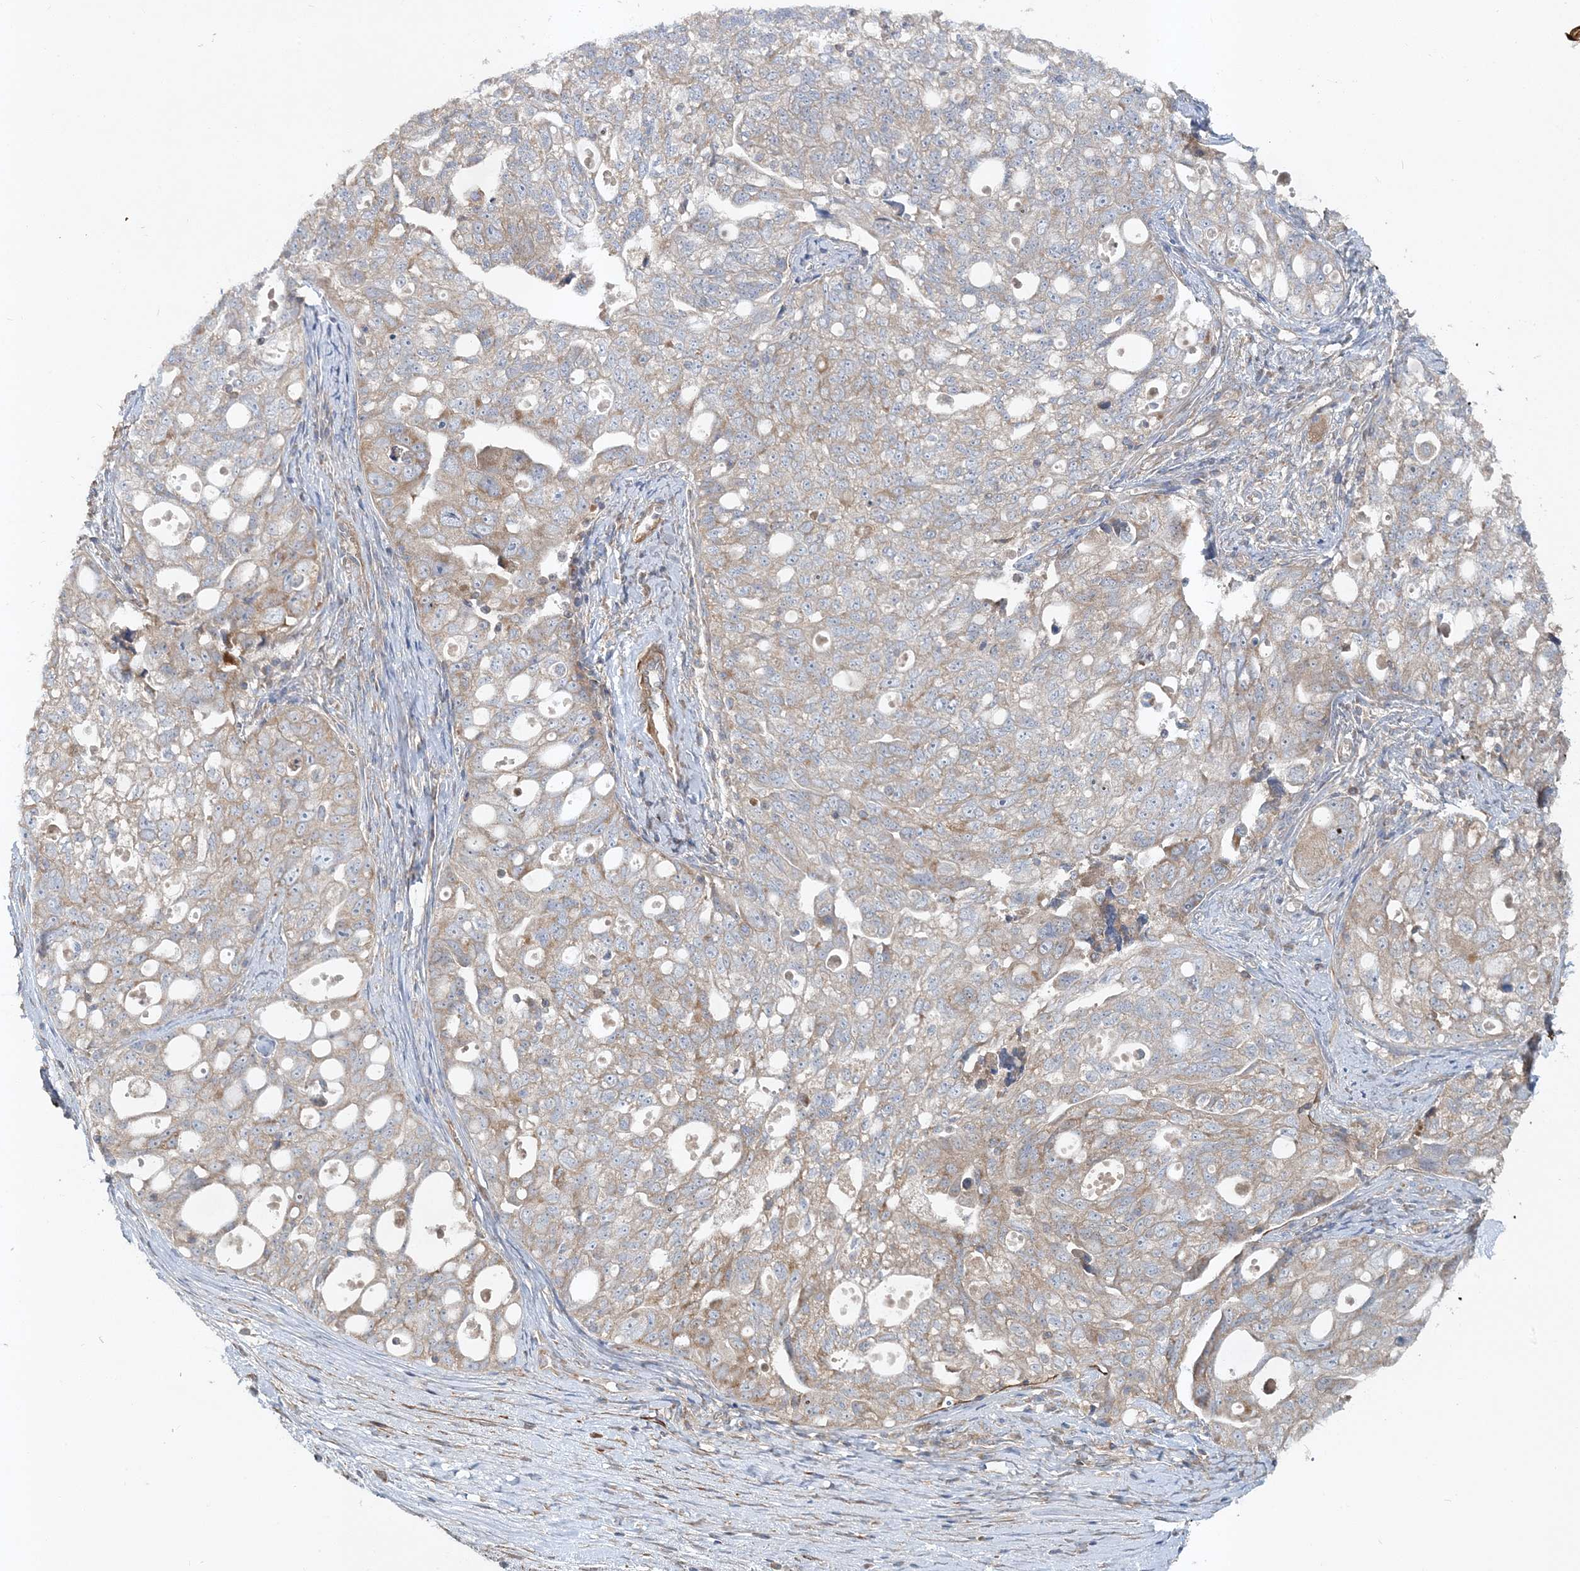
{"staining": {"intensity": "weak", "quantity": "25%-75%", "location": "cytoplasmic/membranous"}, "tissue": "ovarian cancer", "cell_type": "Tumor cells", "image_type": "cancer", "snomed": [{"axis": "morphology", "description": "Carcinoma, NOS"}, {"axis": "morphology", "description": "Cystadenocarcinoma, serous, NOS"}, {"axis": "topography", "description": "Ovary"}], "caption": "High-magnification brightfield microscopy of serous cystadenocarcinoma (ovarian) stained with DAB (brown) and counterstained with hematoxylin (blue). tumor cells exhibit weak cytoplasmic/membranous positivity is present in approximately25%-75% of cells.", "gene": "LEXM", "patient": {"sex": "female", "age": 69}}